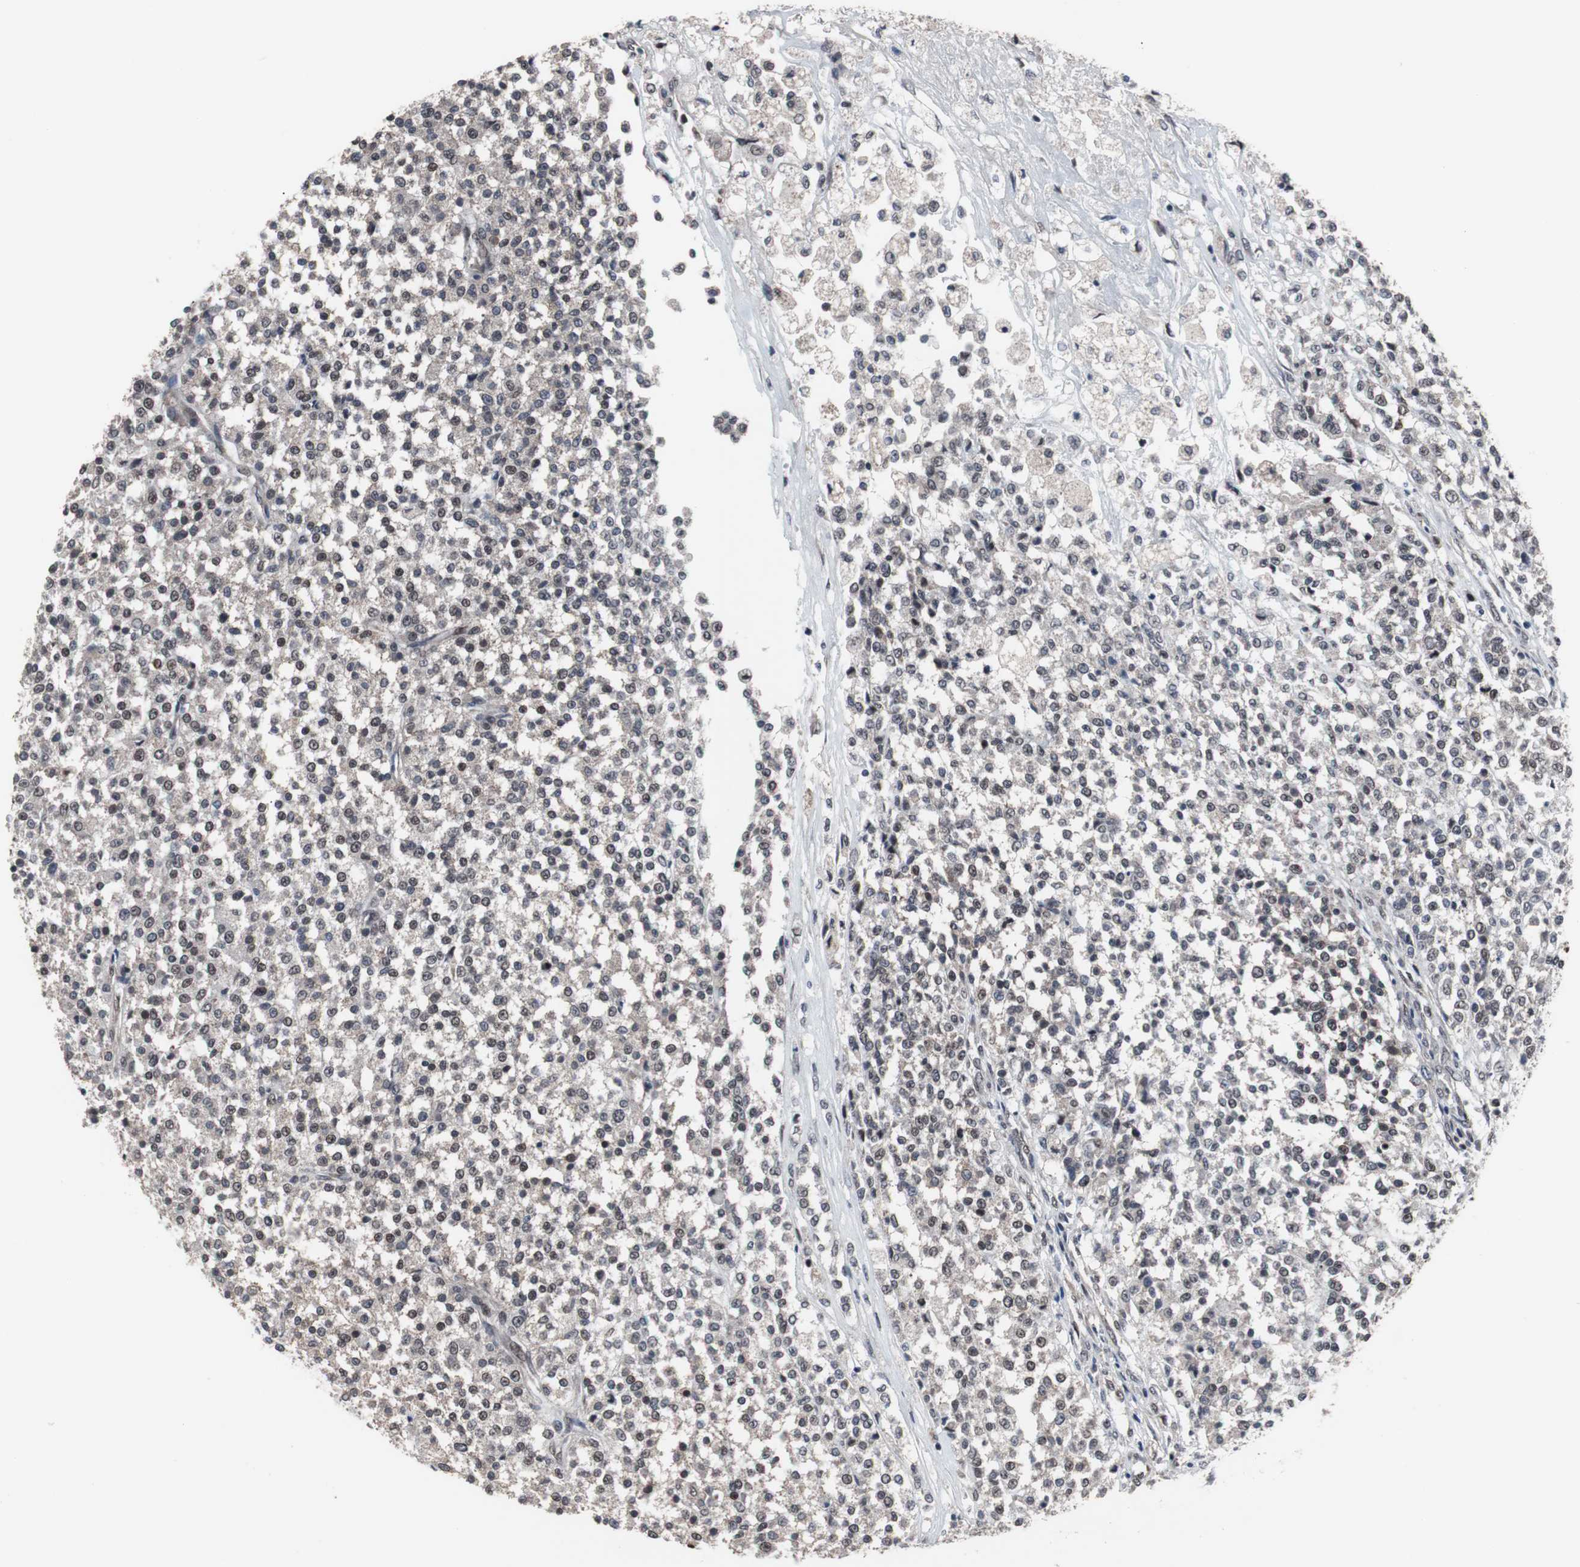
{"staining": {"intensity": "weak", "quantity": "25%-75%", "location": "nuclear"}, "tissue": "testis cancer", "cell_type": "Tumor cells", "image_type": "cancer", "snomed": [{"axis": "morphology", "description": "Seminoma, NOS"}, {"axis": "topography", "description": "Testis"}], "caption": "Weak nuclear protein positivity is identified in approximately 25%-75% of tumor cells in testis cancer.", "gene": "GTF2F2", "patient": {"sex": "male", "age": 59}}